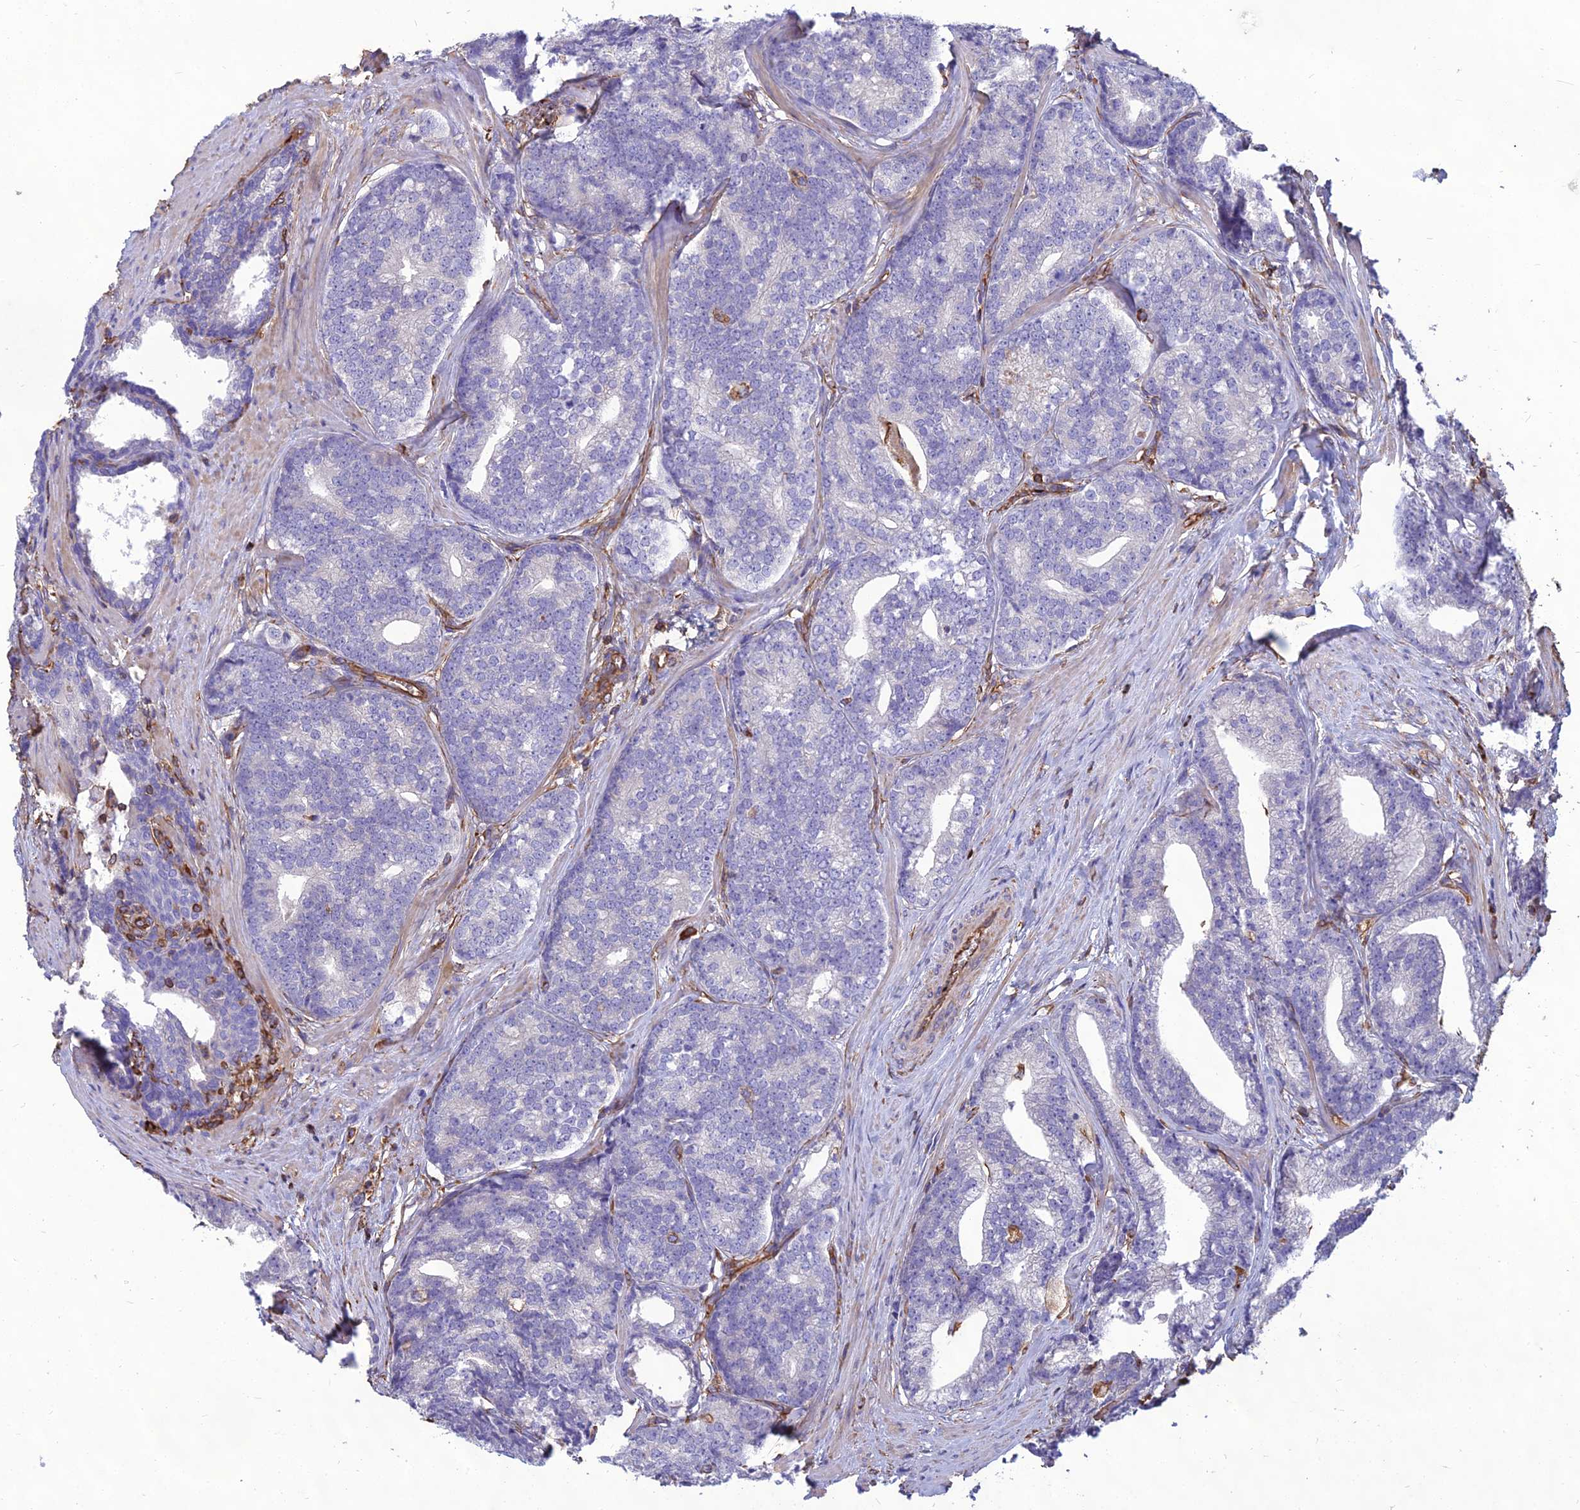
{"staining": {"intensity": "negative", "quantity": "none", "location": "none"}, "tissue": "prostate cancer", "cell_type": "Tumor cells", "image_type": "cancer", "snomed": [{"axis": "morphology", "description": "Adenocarcinoma, Low grade"}, {"axis": "topography", "description": "Prostate"}], "caption": "Immunohistochemistry (IHC) of human prostate adenocarcinoma (low-grade) exhibits no positivity in tumor cells.", "gene": "PSMD11", "patient": {"sex": "male", "age": 71}}